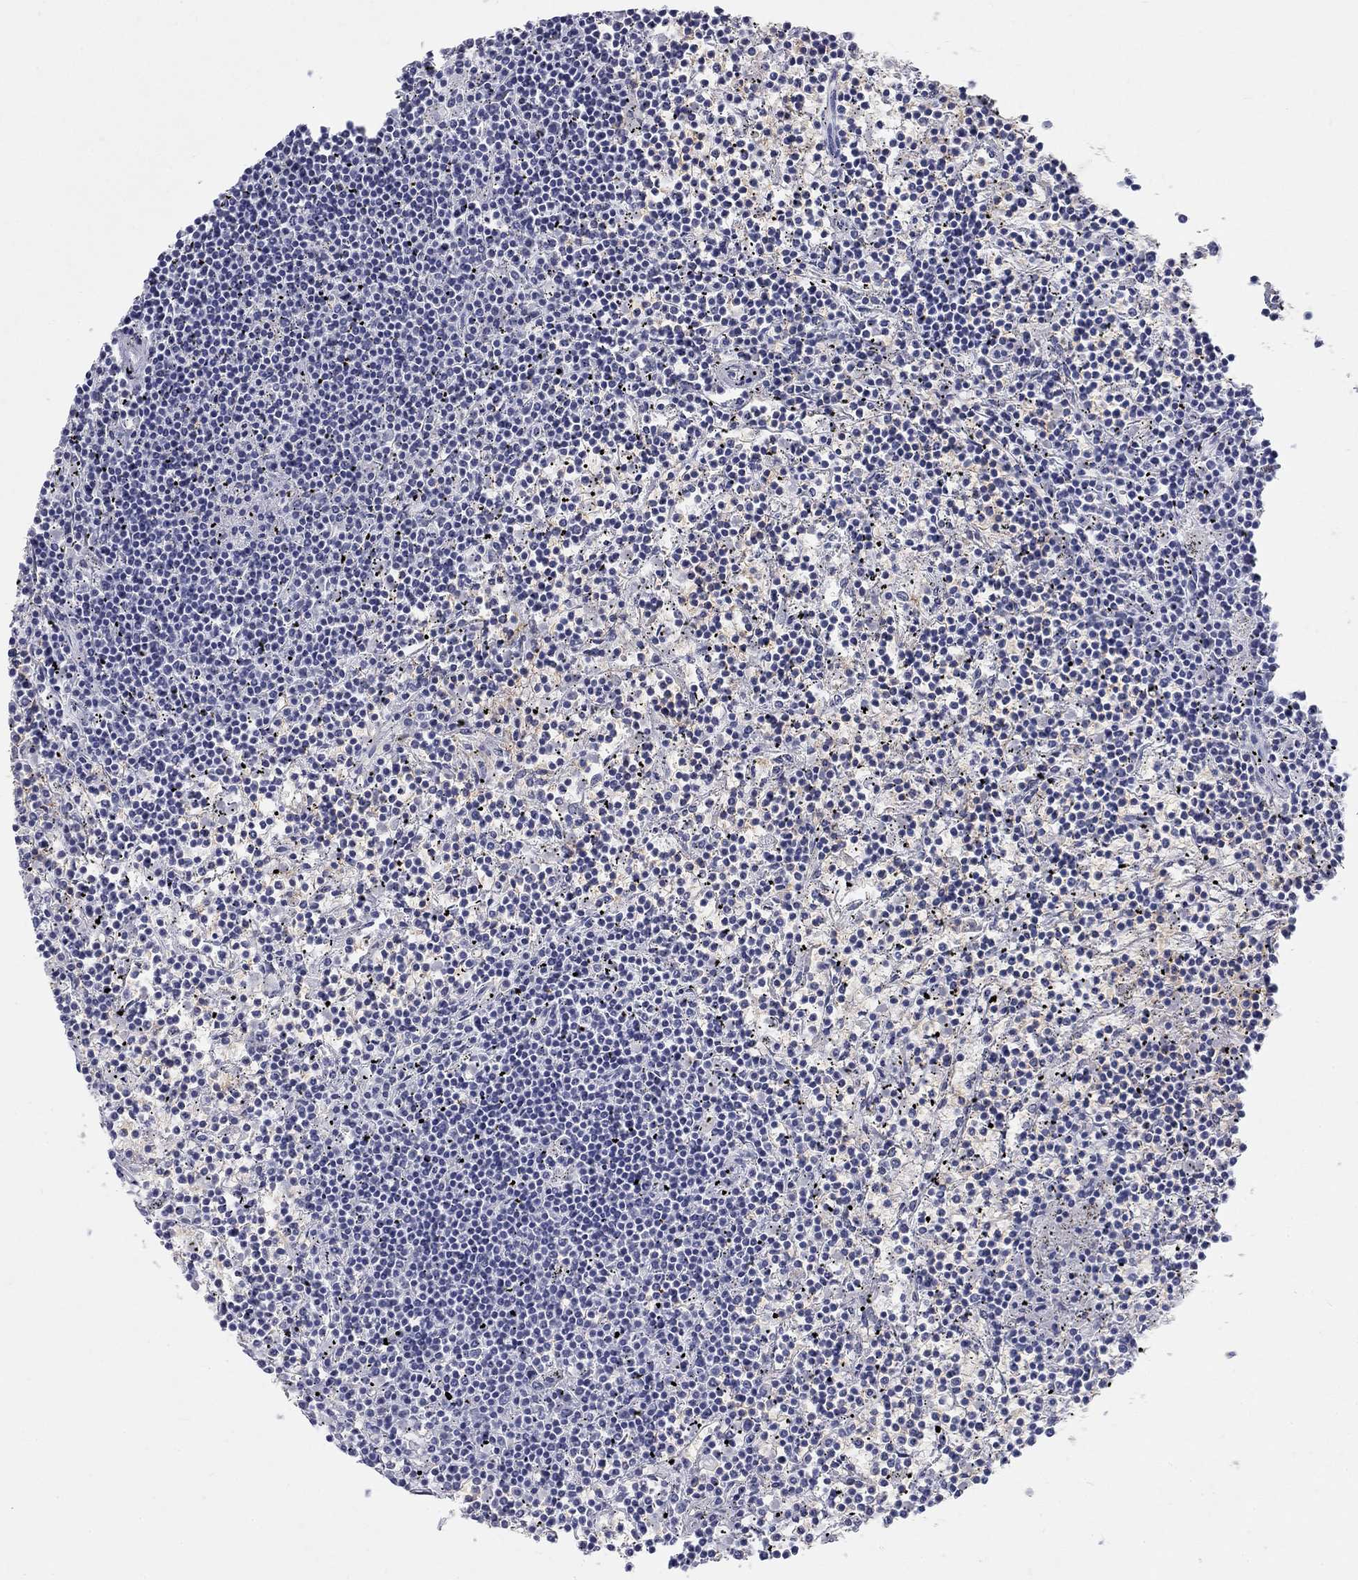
{"staining": {"intensity": "negative", "quantity": "none", "location": "none"}, "tissue": "lymphoma", "cell_type": "Tumor cells", "image_type": "cancer", "snomed": [{"axis": "morphology", "description": "Malignant lymphoma, non-Hodgkin's type, Low grade"}, {"axis": "topography", "description": "Spleen"}], "caption": "An image of malignant lymphoma, non-Hodgkin's type (low-grade) stained for a protein displays no brown staining in tumor cells. (DAB immunohistochemistry with hematoxylin counter stain).", "gene": "DMTN", "patient": {"sex": "female", "age": 19}}